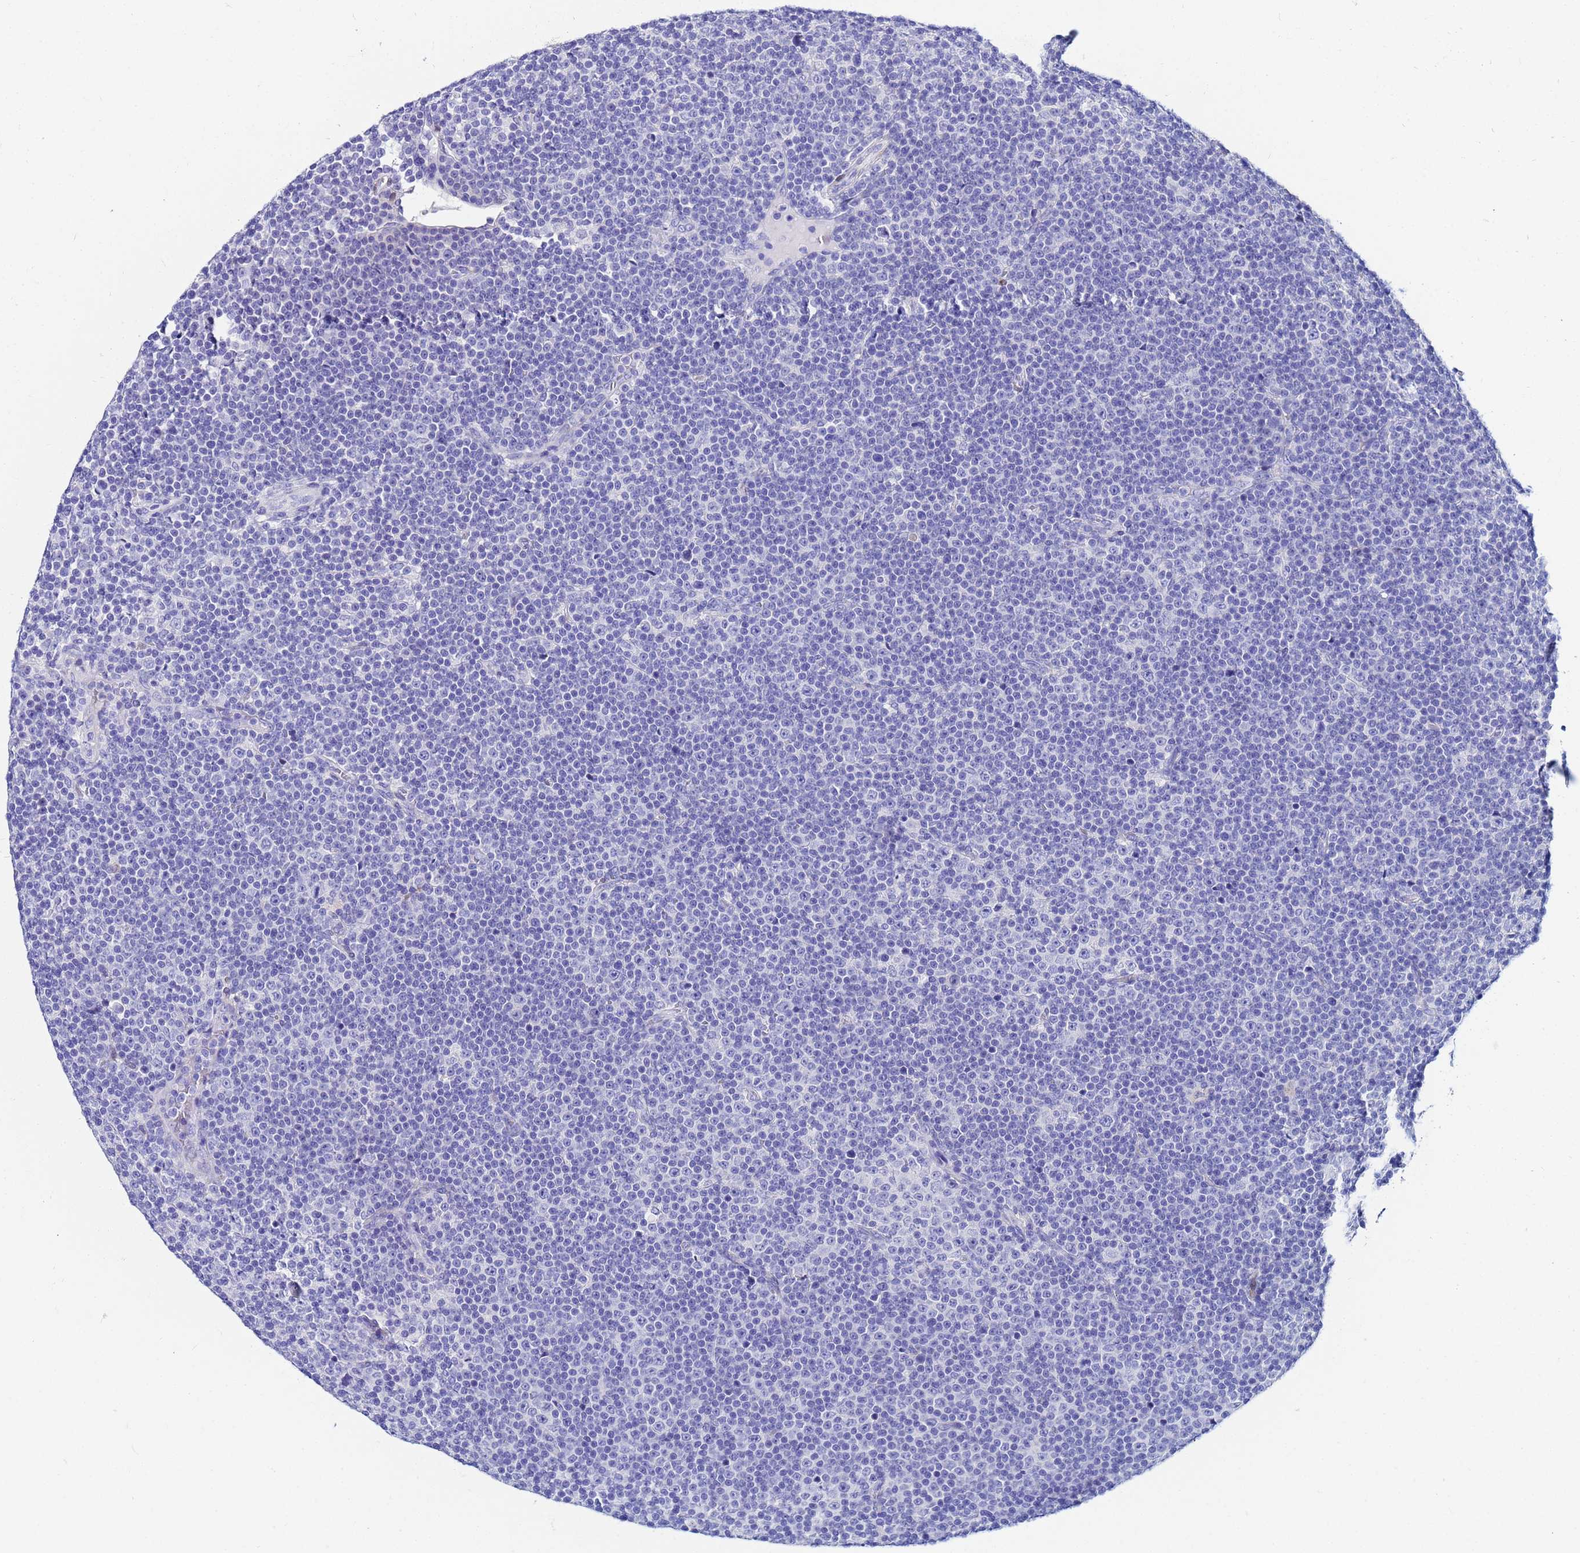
{"staining": {"intensity": "negative", "quantity": "none", "location": "none"}, "tissue": "lymphoma", "cell_type": "Tumor cells", "image_type": "cancer", "snomed": [{"axis": "morphology", "description": "Malignant lymphoma, non-Hodgkin's type, Low grade"}, {"axis": "topography", "description": "Lymph node"}], "caption": "Immunohistochemical staining of human low-grade malignant lymphoma, non-Hodgkin's type demonstrates no significant positivity in tumor cells.", "gene": "PPP1R14C", "patient": {"sex": "female", "age": 67}}